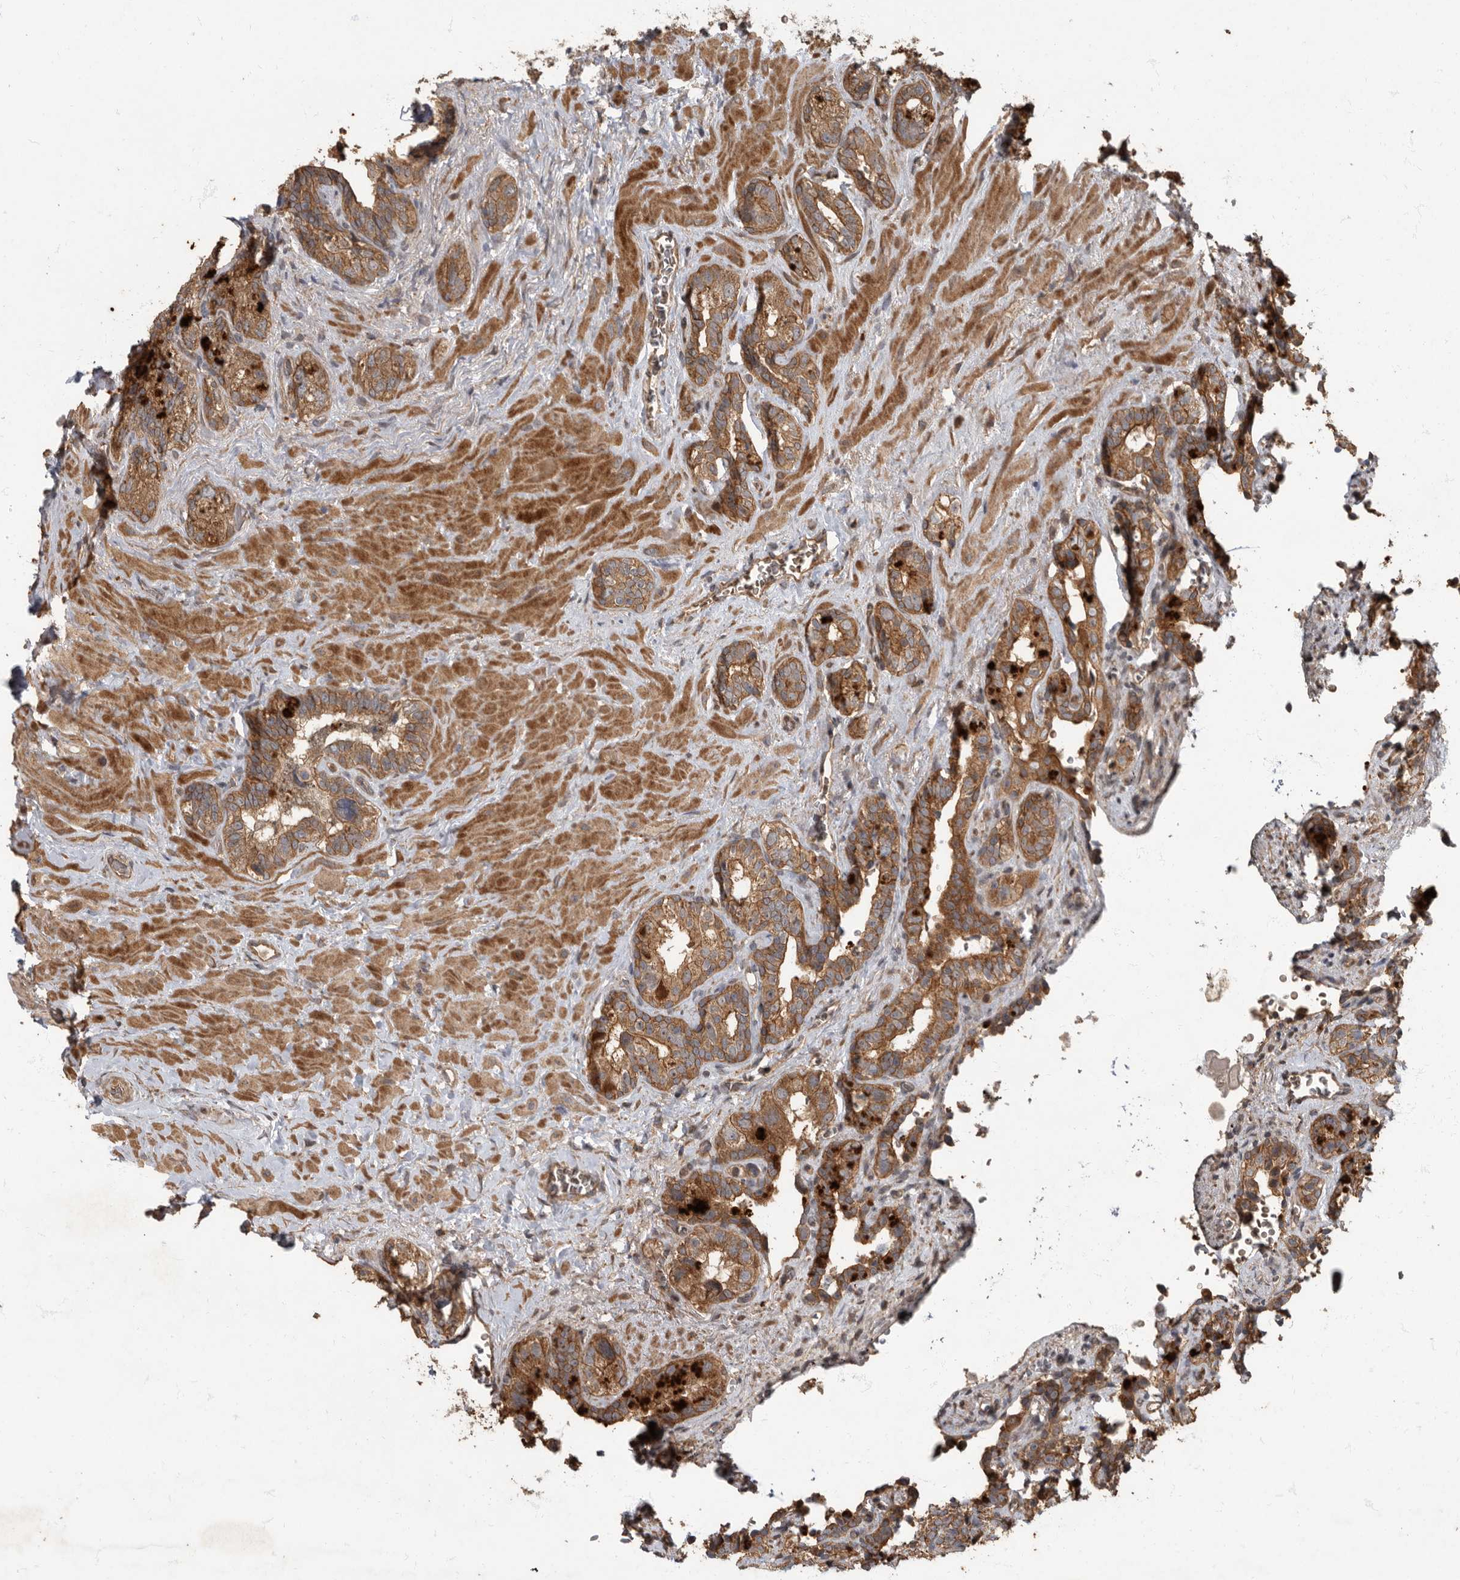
{"staining": {"intensity": "moderate", "quantity": ">75%", "location": "cytoplasmic/membranous"}, "tissue": "seminal vesicle", "cell_type": "Glandular cells", "image_type": "normal", "snomed": [{"axis": "morphology", "description": "Normal tissue, NOS"}, {"axis": "topography", "description": "Prostate"}, {"axis": "topography", "description": "Seminal veicle"}], "caption": "Protein analysis of unremarkable seminal vesicle displays moderate cytoplasmic/membranous expression in about >75% of glandular cells.", "gene": "IQCK", "patient": {"sex": "male", "age": 67}}